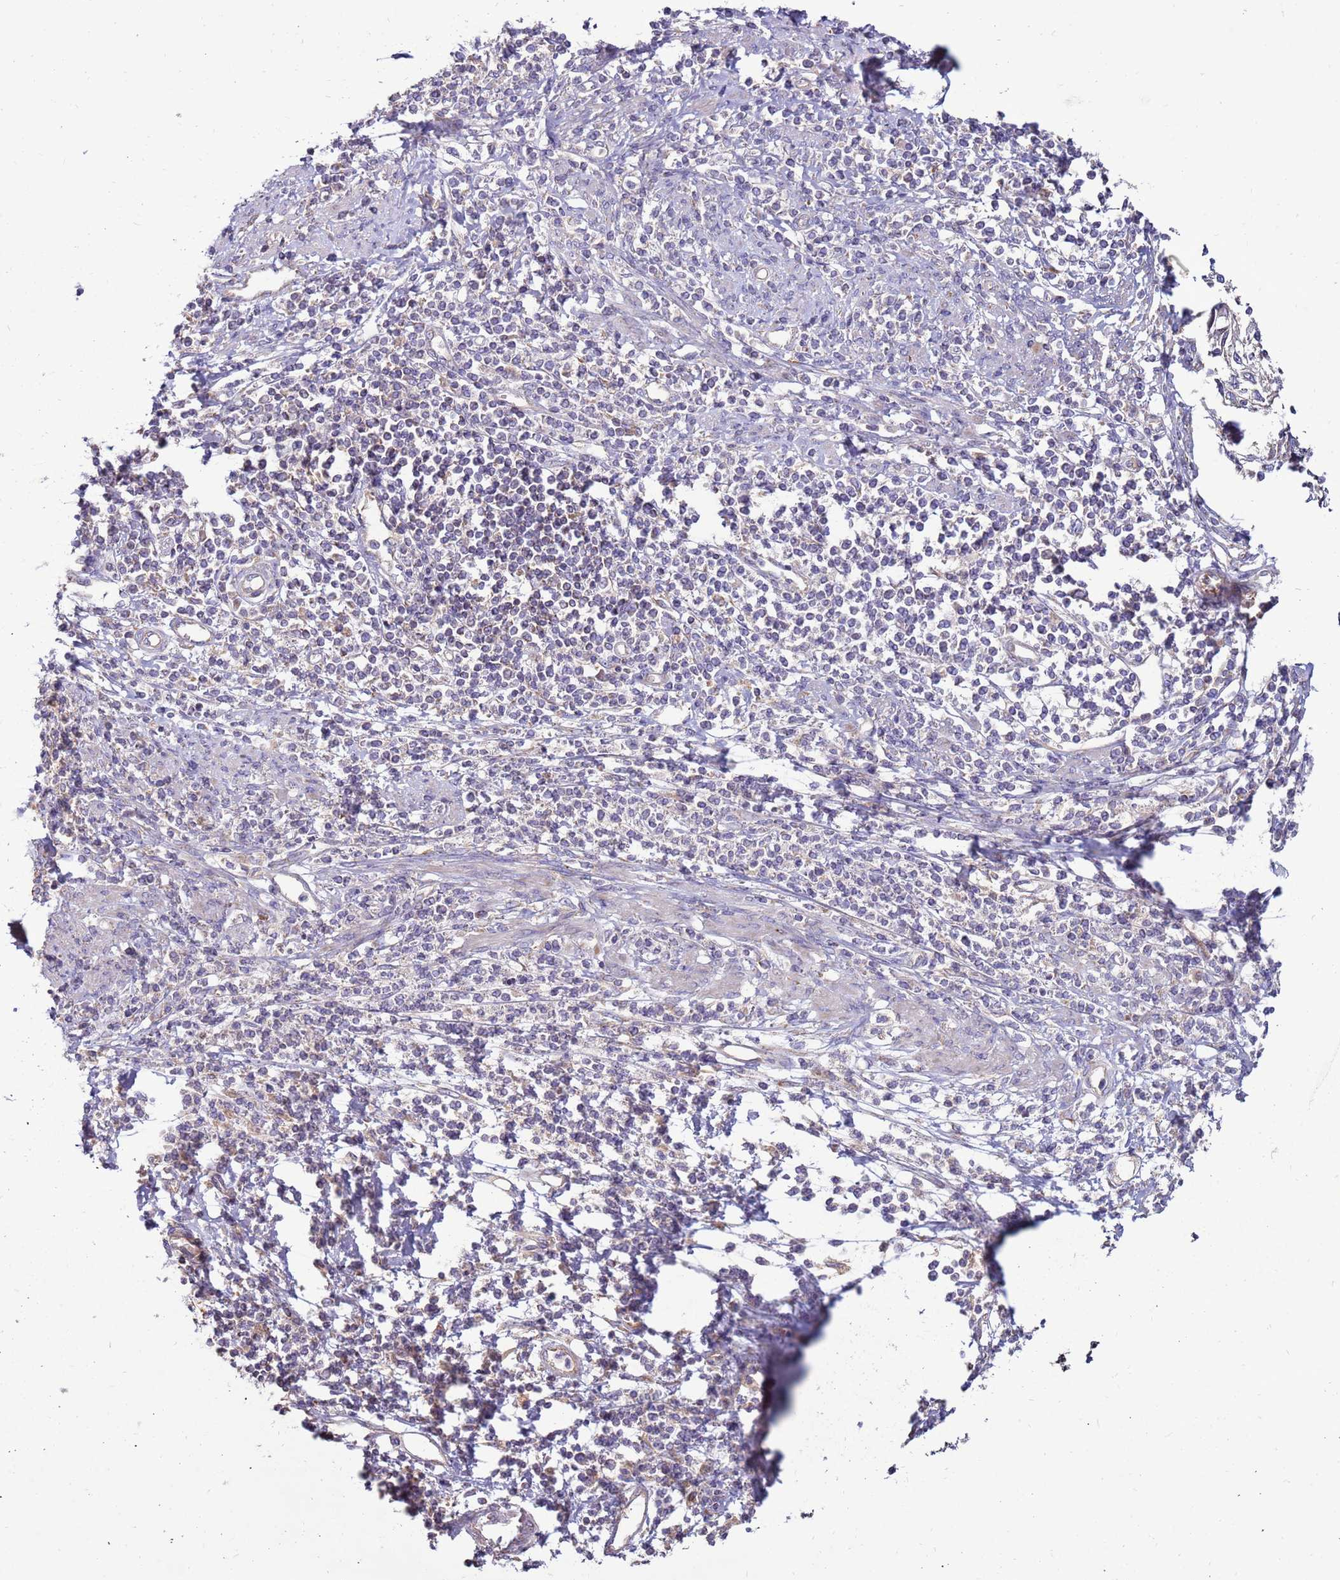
{"staining": {"intensity": "negative", "quantity": "none", "location": "none"}, "tissue": "cervical cancer", "cell_type": "Tumor cells", "image_type": "cancer", "snomed": [{"axis": "morphology", "description": "Squamous cell carcinoma, NOS"}, {"axis": "topography", "description": "Cervix"}], "caption": "Immunohistochemical staining of squamous cell carcinoma (cervical) shows no significant expression in tumor cells.", "gene": "TRAPPC4", "patient": {"sex": "female", "age": 70}}